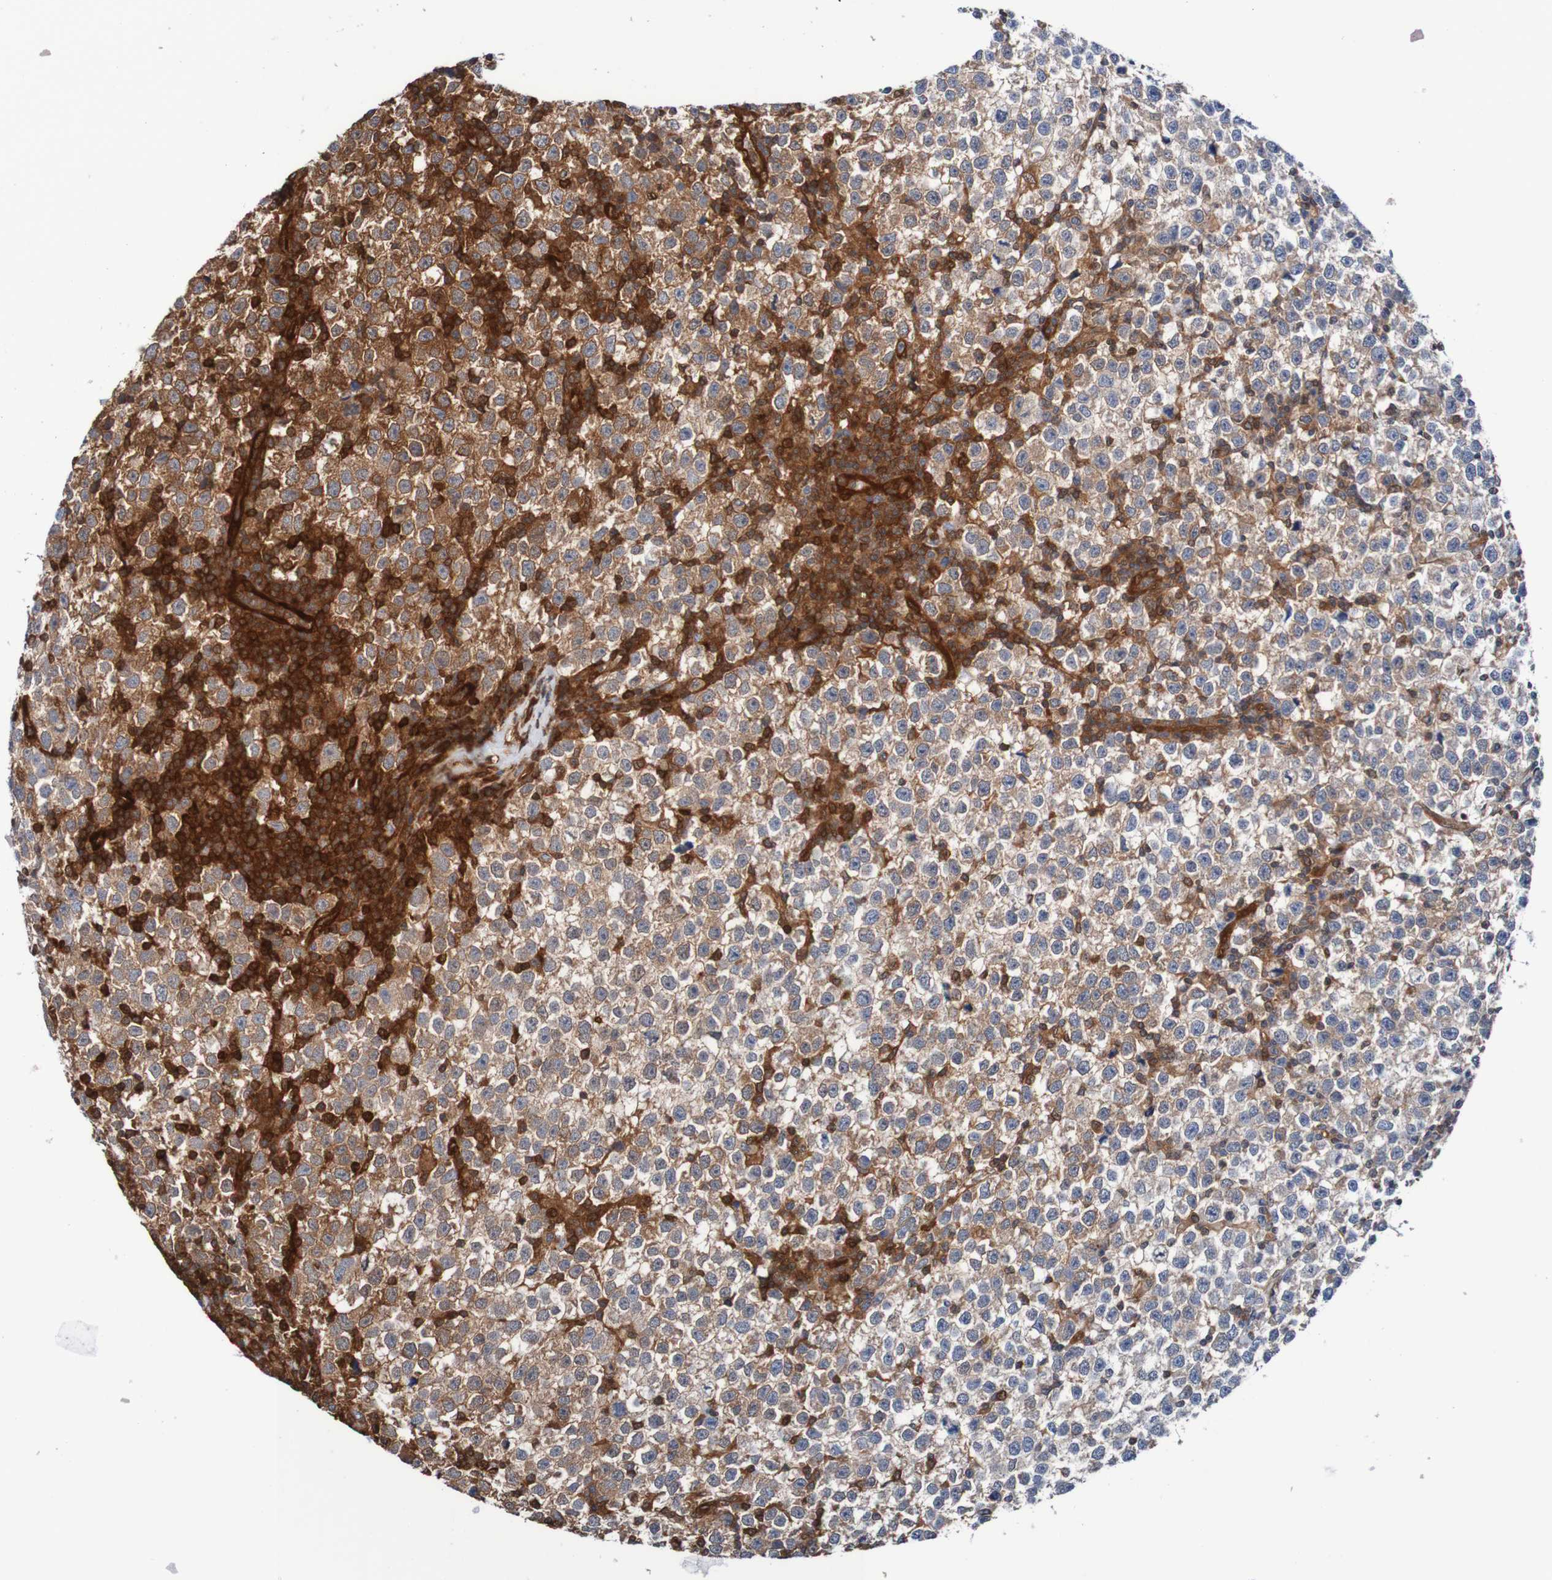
{"staining": {"intensity": "moderate", "quantity": "25%-75%", "location": "cytoplasmic/membranous"}, "tissue": "testis cancer", "cell_type": "Tumor cells", "image_type": "cancer", "snomed": [{"axis": "morphology", "description": "Seminoma, NOS"}, {"axis": "topography", "description": "Testis"}], "caption": "Protein analysis of seminoma (testis) tissue reveals moderate cytoplasmic/membranous expression in approximately 25%-75% of tumor cells.", "gene": "RIGI", "patient": {"sex": "male", "age": 43}}